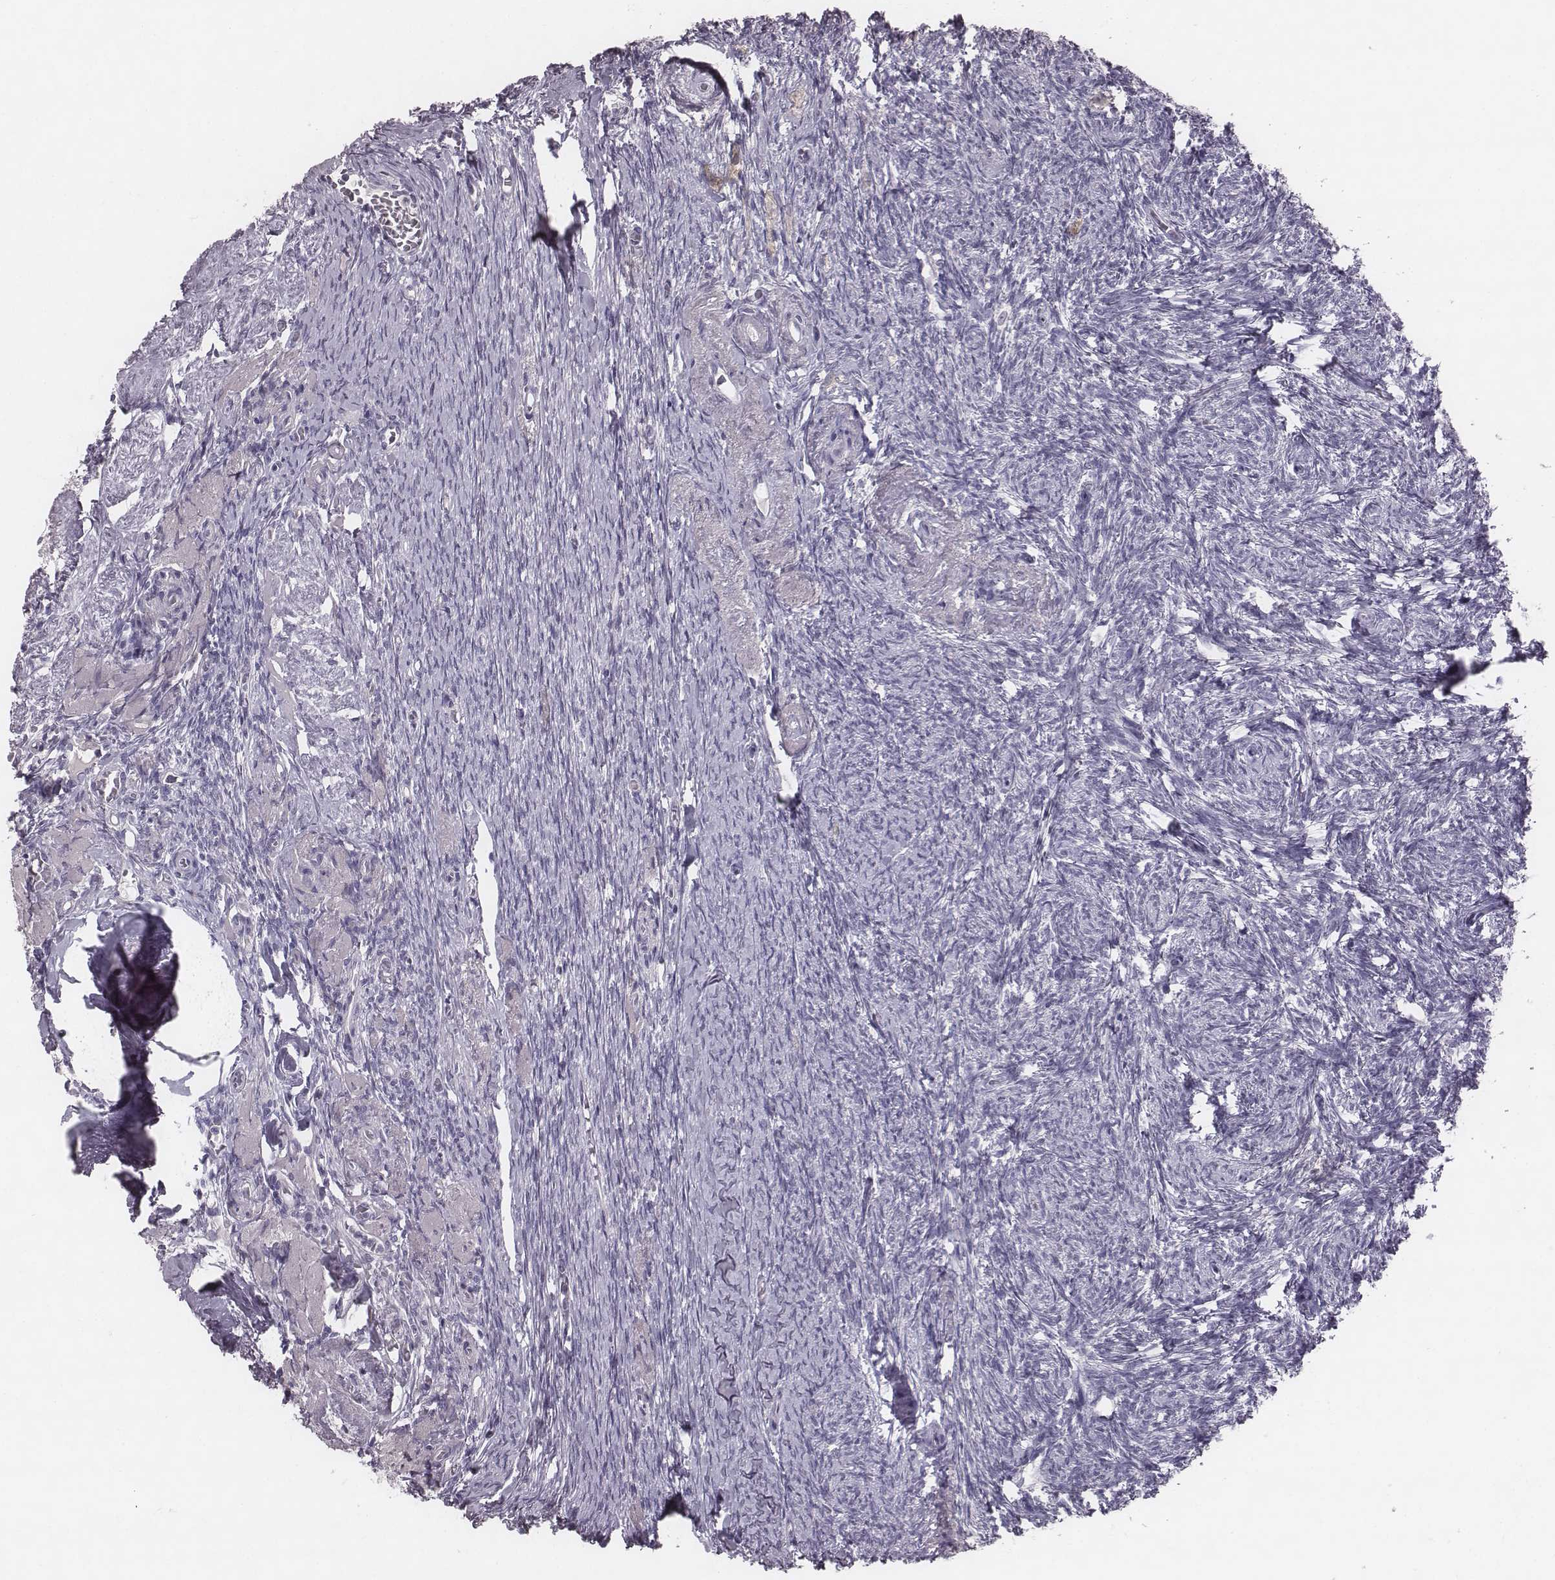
{"staining": {"intensity": "negative", "quantity": "none", "location": "none"}, "tissue": "ovary", "cell_type": "Follicle cells", "image_type": "normal", "snomed": [{"axis": "morphology", "description": "Normal tissue, NOS"}, {"axis": "topography", "description": "Ovary"}], "caption": "This is an IHC histopathology image of benign ovary. There is no expression in follicle cells.", "gene": "ENSG00000284762", "patient": {"sex": "female", "age": 72}}